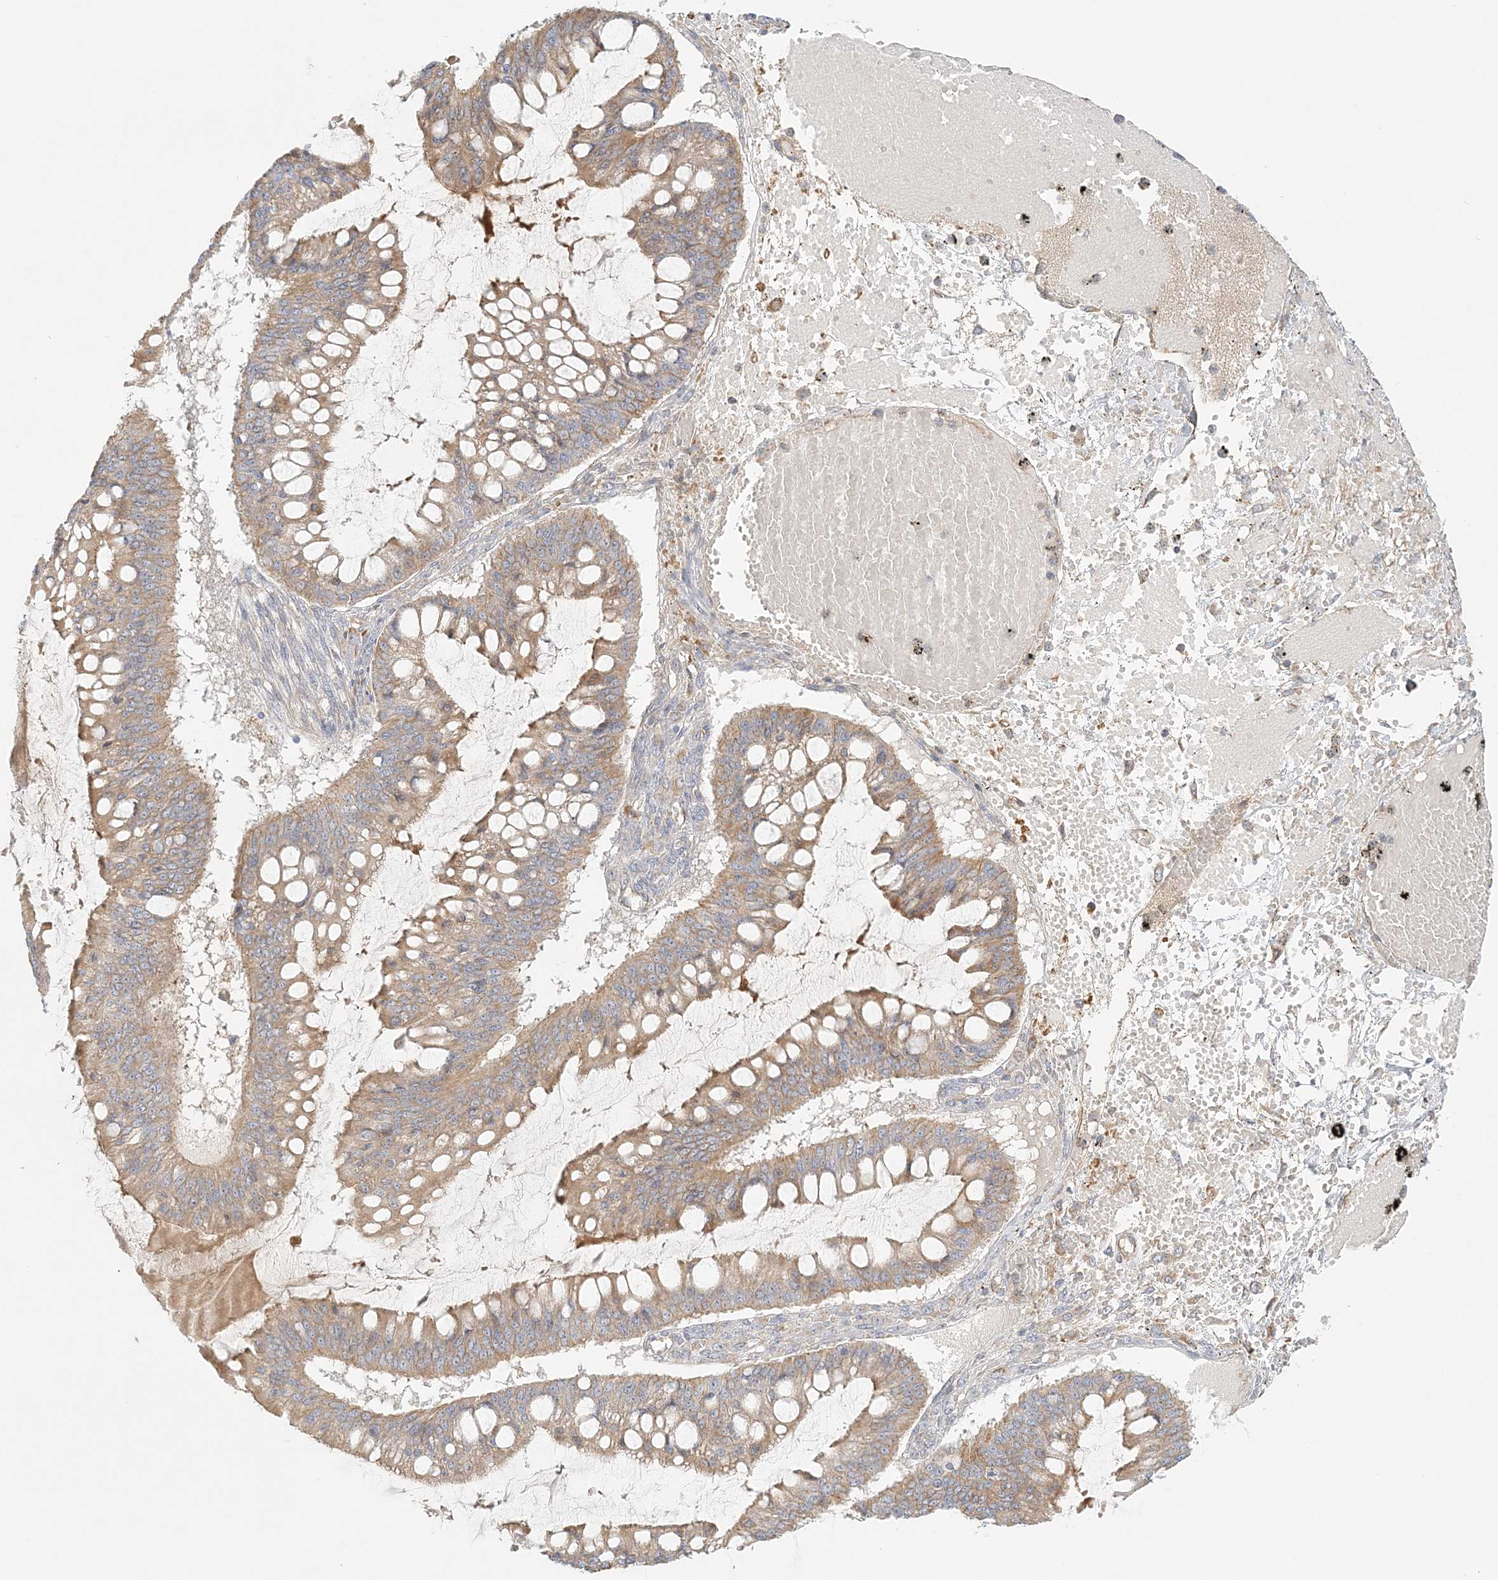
{"staining": {"intensity": "moderate", "quantity": ">75%", "location": "cytoplasmic/membranous"}, "tissue": "ovarian cancer", "cell_type": "Tumor cells", "image_type": "cancer", "snomed": [{"axis": "morphology", "description": "Cystadenocarcinoma, mucinous, NOS"}, {"axis": "topography", "description": "Ovary"}], "caption": "Immunohistochemistry (IHC) staining of ovarian mucinous cystadenocarcinoma, which displays medium levels of moderate cytoplasmic/membranous expression in approximately >75% of tumor cells indicating moderate cytoplasmic/membranous protein expression. The staining was performed using DAB (brown) for protein detection and nuclei were counterstained in hematoxylin (blue).", "gene": "KIAA0232", "patient": {"sex": "female", "age": 73}}